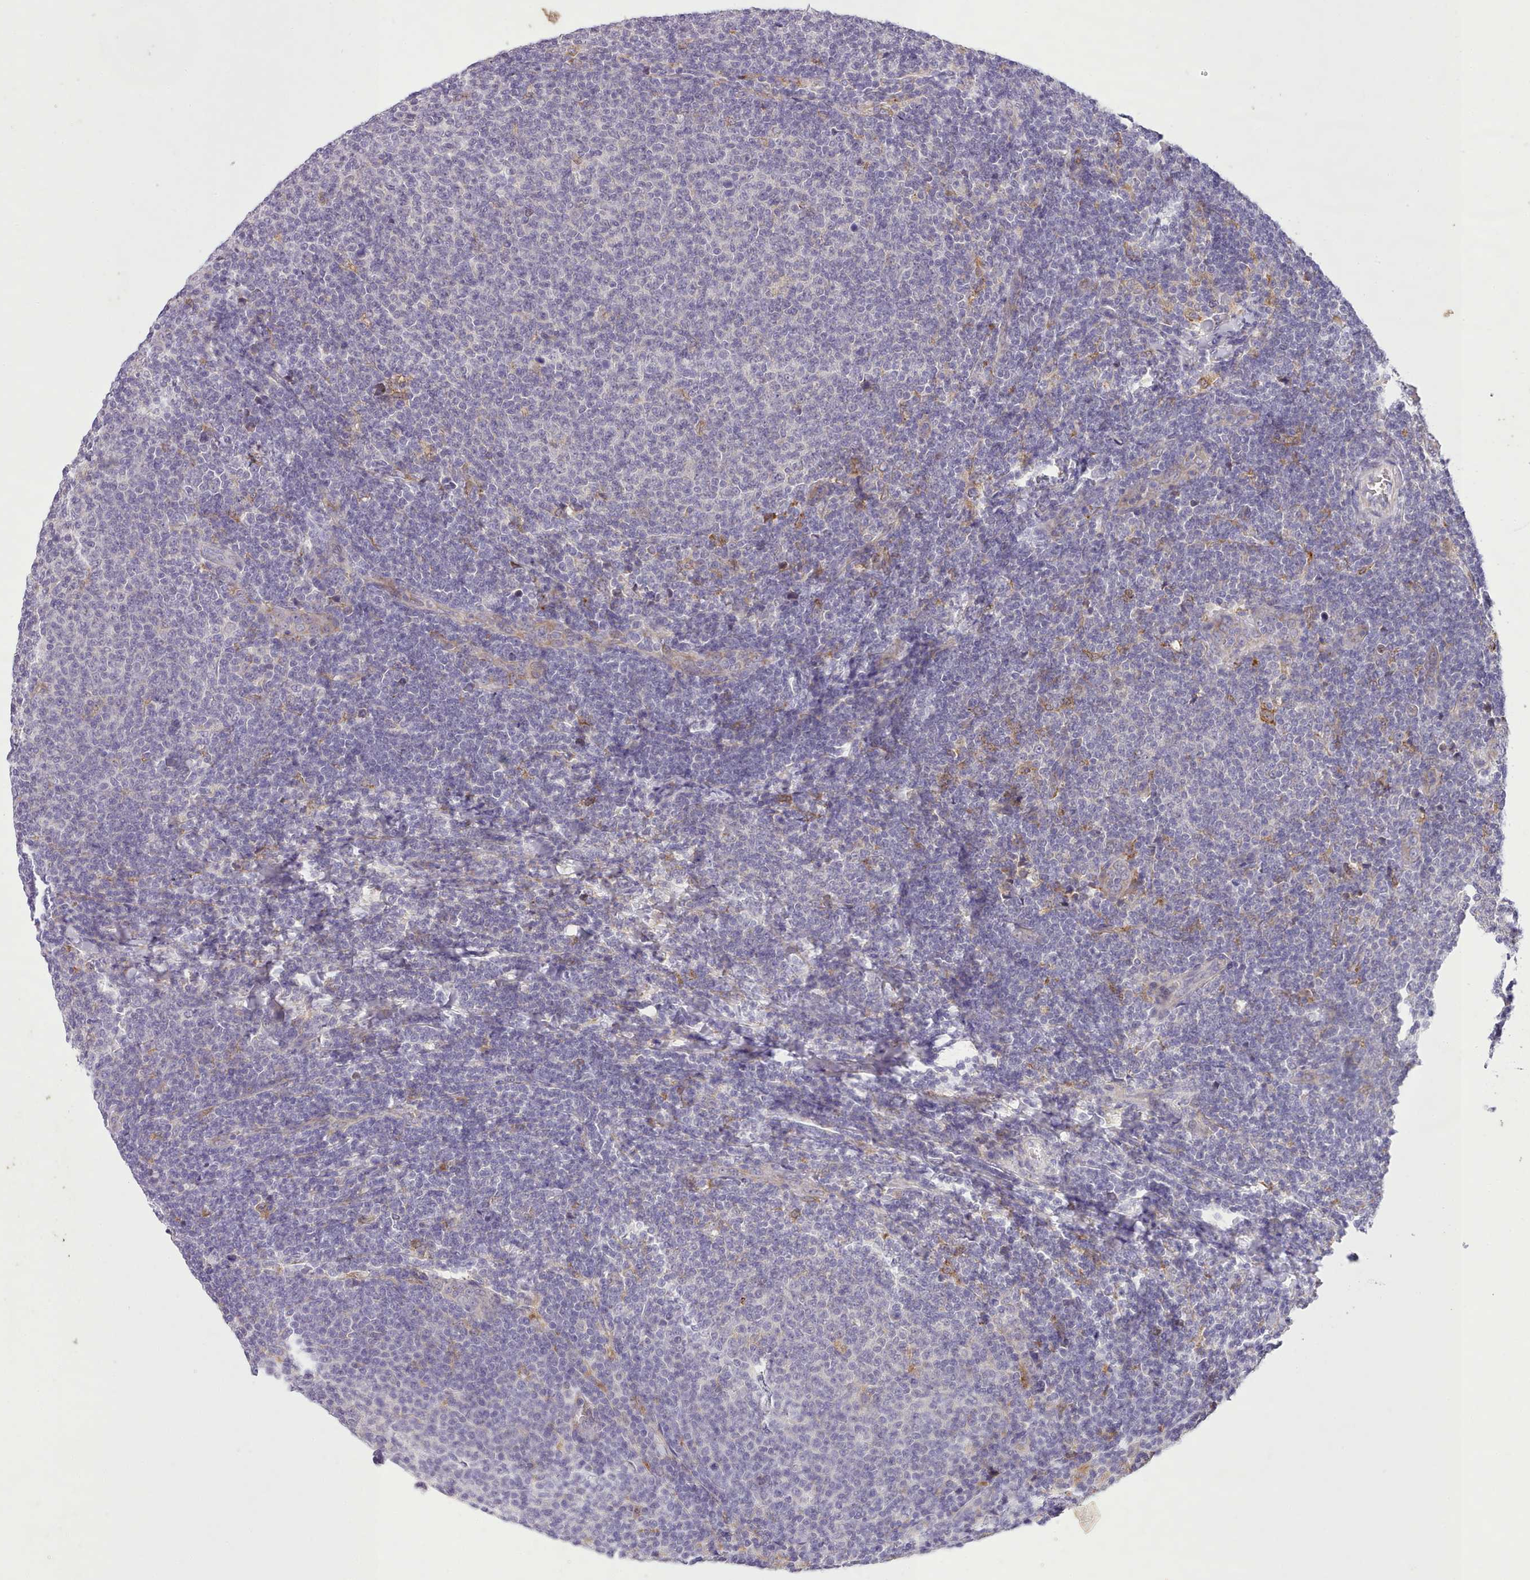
{"staining": {"intensity": "negative", "quantity": "none", "location": "none"}, "tissue": "lymphoma", "cell_type": "Tumor cells", "image_type": "cancer", "snomed": [{"axis": "morphology", "description": "Malignant lymphoma, non-Hodgkin's type, Low grade"}, {"axis": "topography", "description": "Lymph node"}], "caption": "Immunohistochemical staining of low-grade malignant lymphoma, non-Hodgkin's type shows no significant staining in tumor cells.", "gene": "FAM83E", "patient": {"sex": "male", "age": 66}}